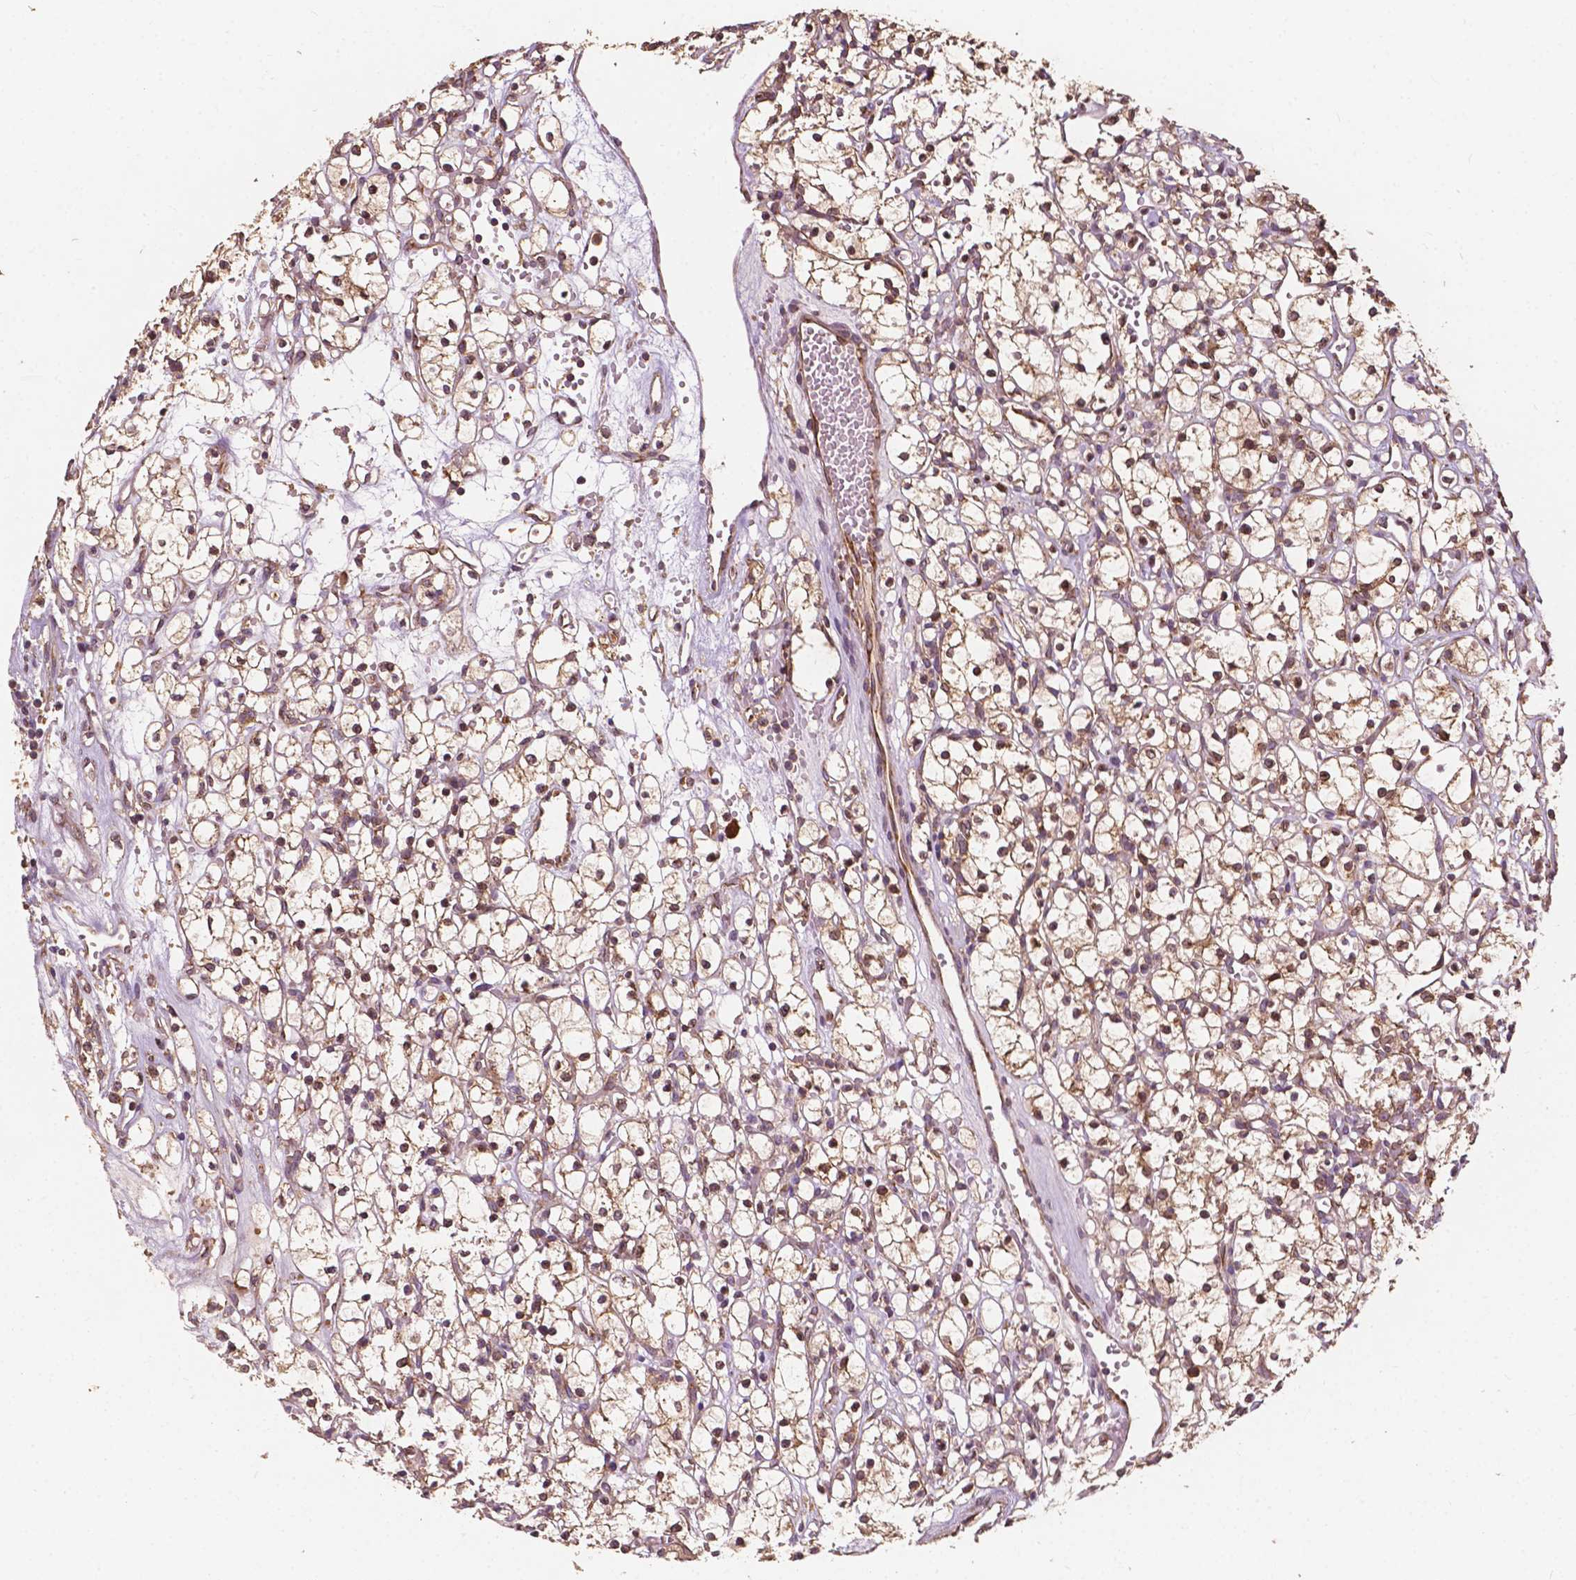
{"staining": {"intensity": "moderate", "quantity": "25%-75%", "location": "cytoplasmic/membranous,nuclear"}, "tissue": "renal cancer", "cell_type": "Tumor cells", "image_type": "cancer", "snomed": [{"axis": "morphology", "description": "Adenocarcinoma, NOS"}, {"axis": "topography", "description": "Kidney"}], "caption": "About 25%-75% of tumor cells in human adenocarcinoma (renal) show moderate cytoplasmic/membranous and nuclear protein positivity as visualized by brown immunohistochemical staining.", "gene": "G3BP1", "patient": {"sex": "female", "age": 59}}